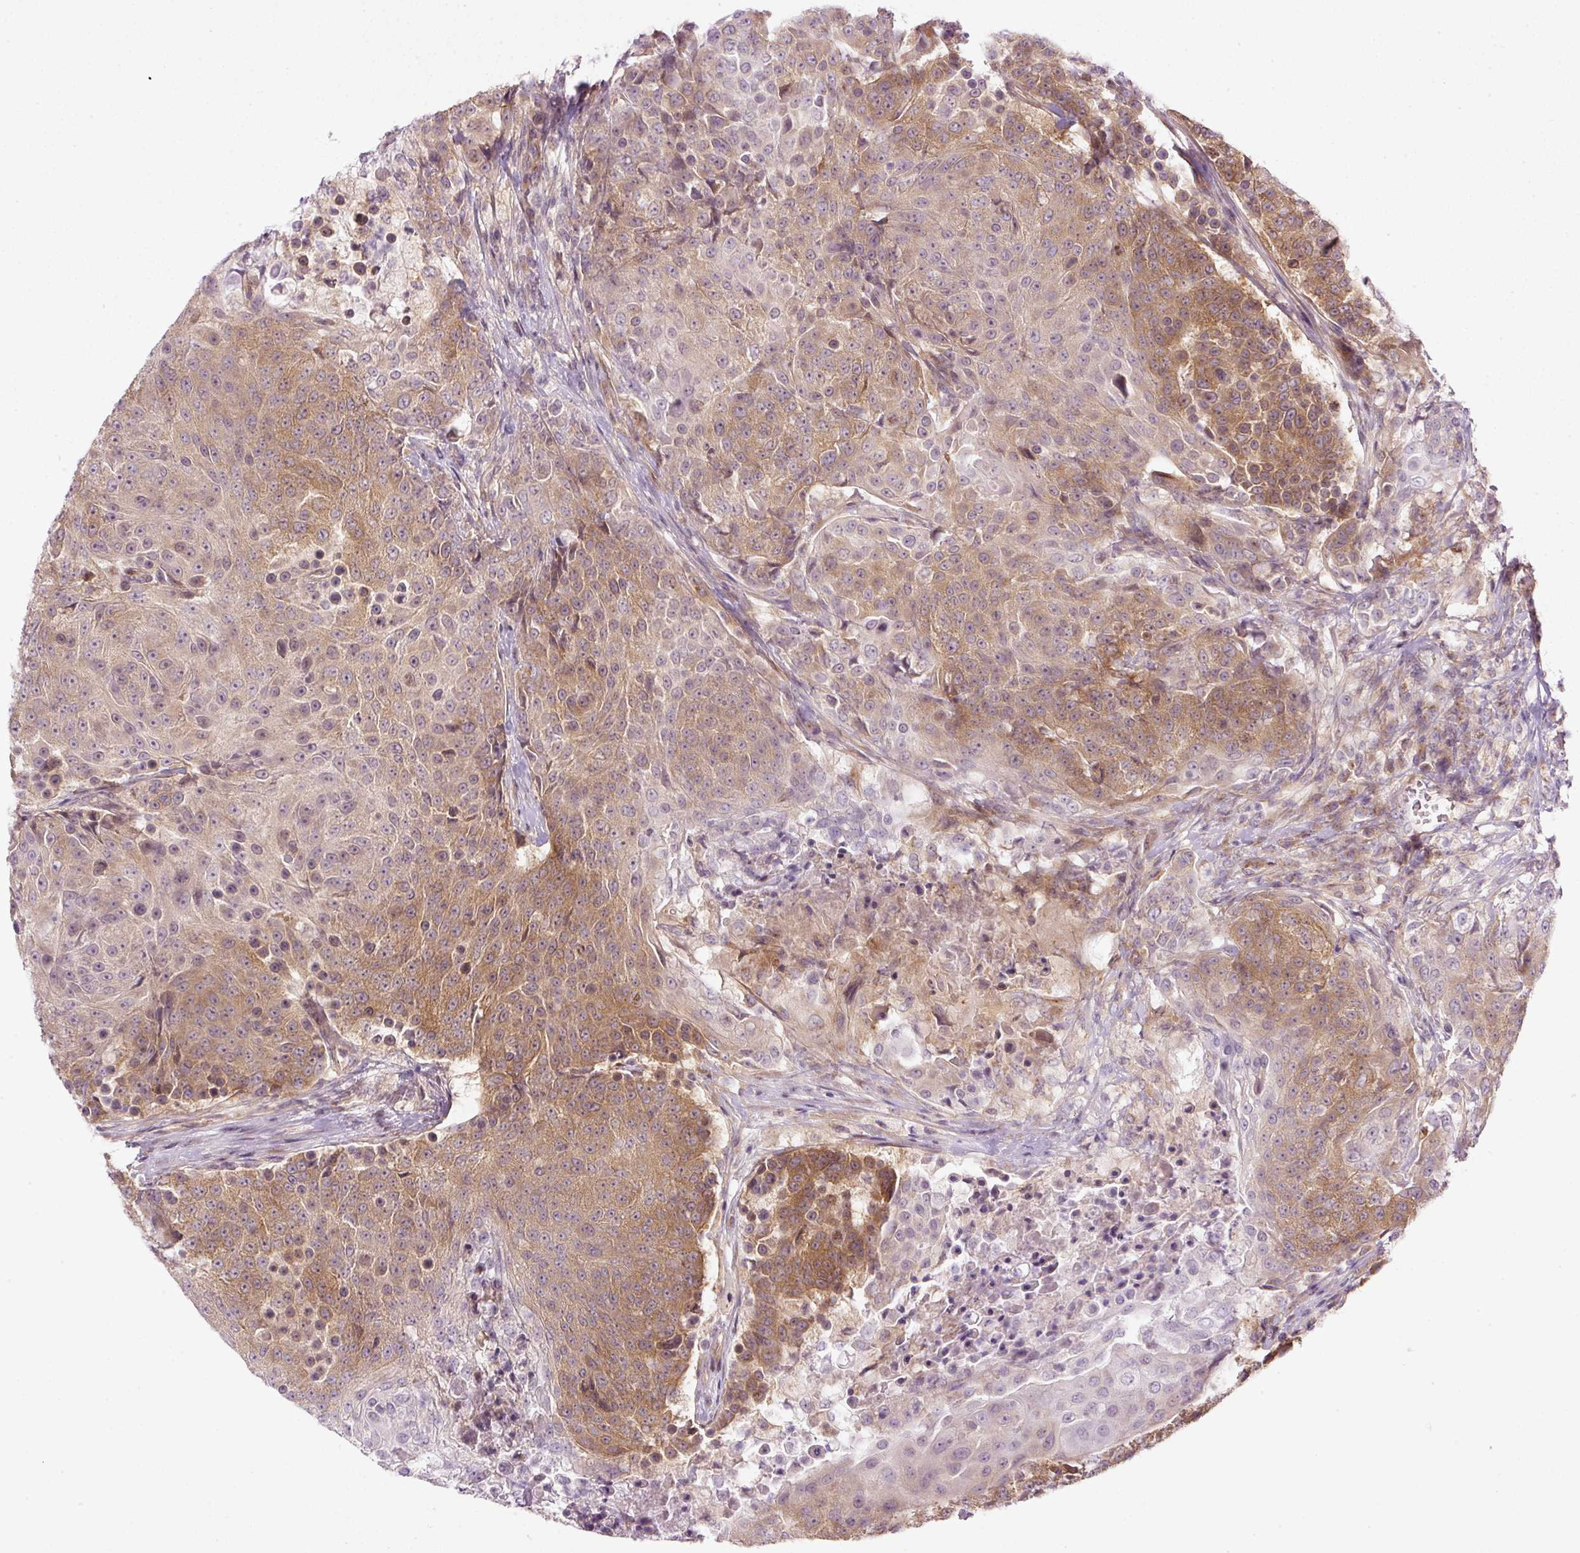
{"staining": {"intensity": "moderate", "quantity": ">75%", "location": "cytoplasmic/membranous"}, "tissue": "urothelial cancer", "cell_type": "Tumor cells", "image_type": "cancer", "snomed": [{"axis": "morphology", "description": "Urothelial carcinoma, High grade"}, {"axis": "topography", "description": "Urinary bladder"}], "caption": "There is medium levels of moderate cytoplasmic/membranous staining in tumor cells of urothelial carcinoma (high-grade), as demonstrated by immunohistochemical staining (brown color).", "gene": "MZT2B", "patient": {"sex": "female", "age": 63}}